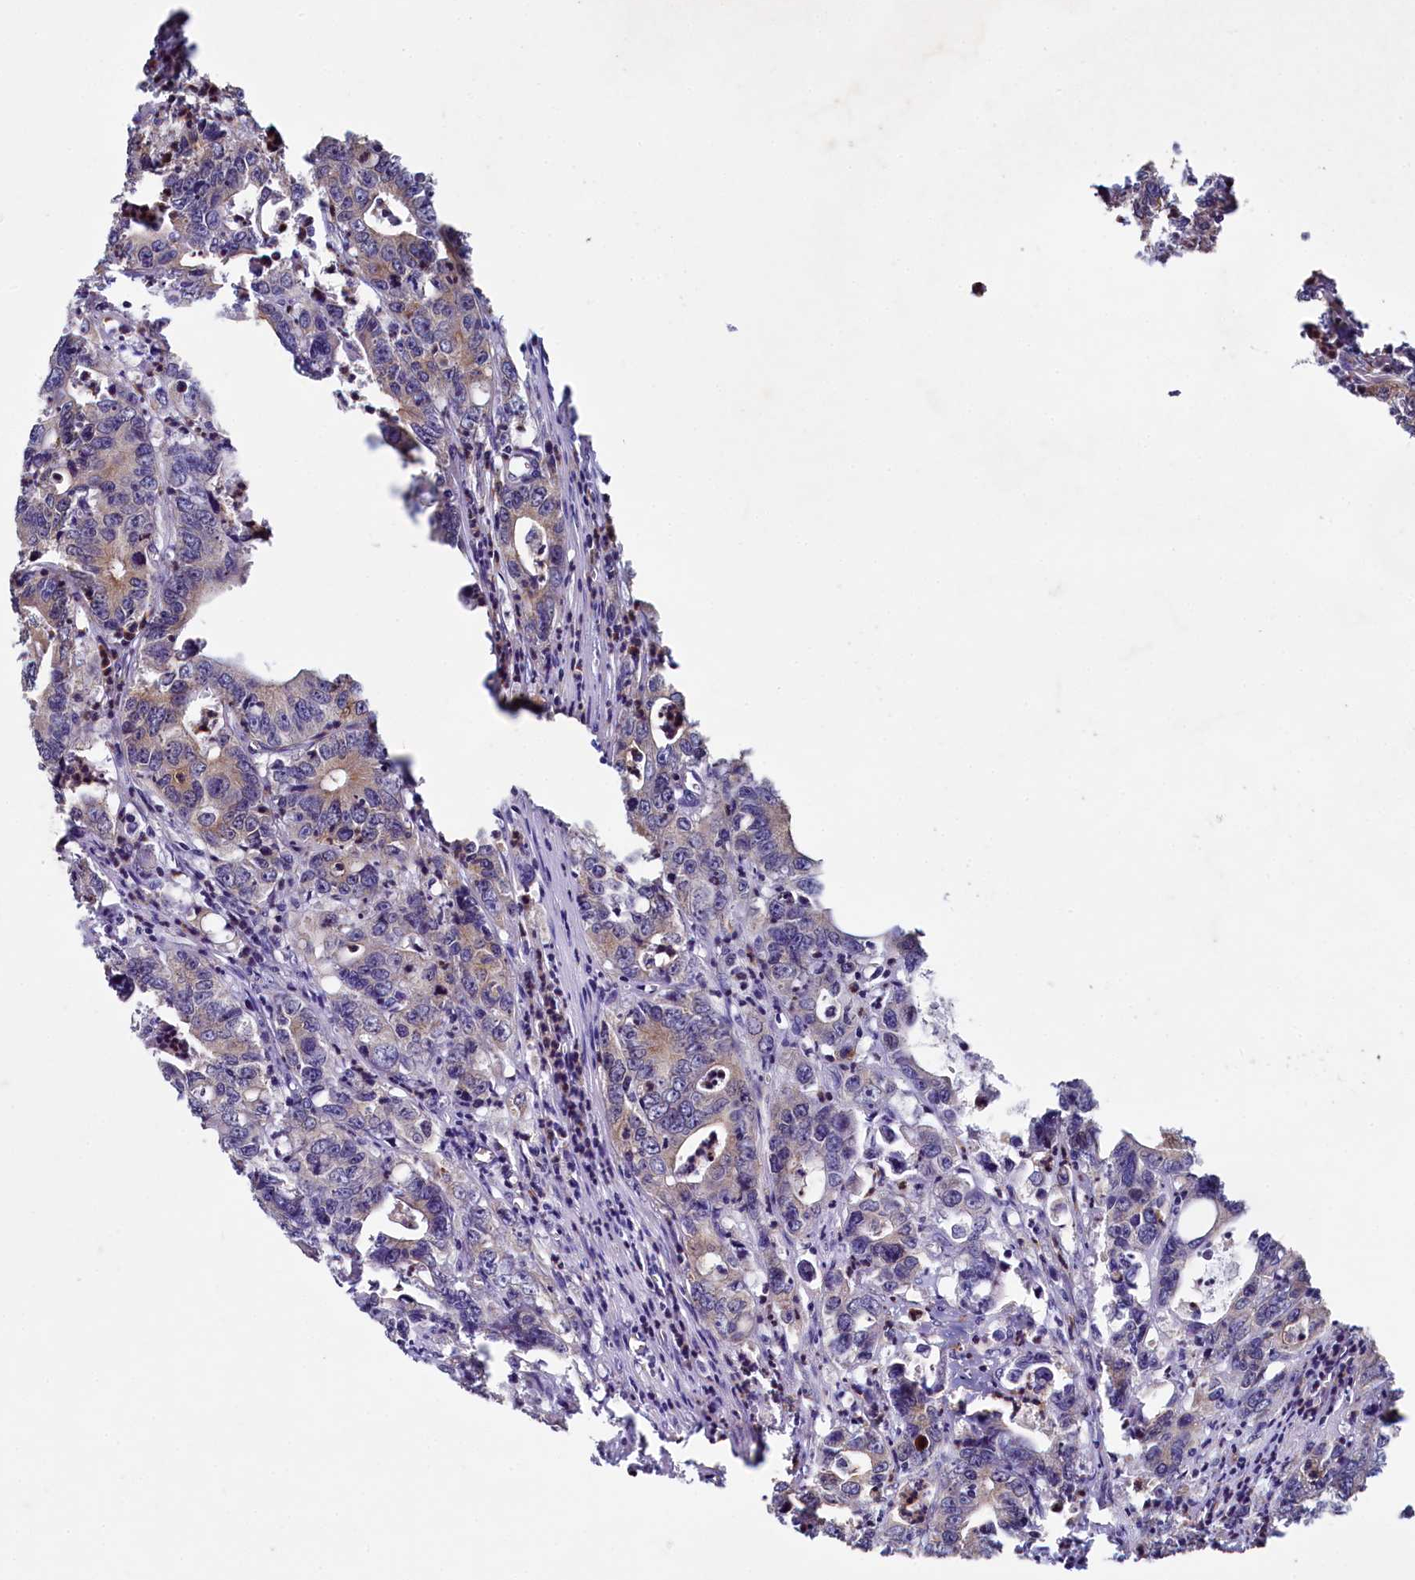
{"staining": {"intensity": "weak", "quantity": "<25%", "location": "cytoplasmic/membranous"}, "tissue": "colorectal cancer", "cell_type": "Tumor cells", "image_type": "cancer", "snomed": [{"axis": "morphology", "description": "Adenocarcinoma, NOS"}, {"axis": "topography", "description": "Colon"}], "caption": "Protein analysis of colorectal adenocarcinoma displays no significant staining in tumor cells. (IHC, brightfield microscopy, high magnification).", "gene": "SVIP", "patient": {"sex": "female", "age": 75}}